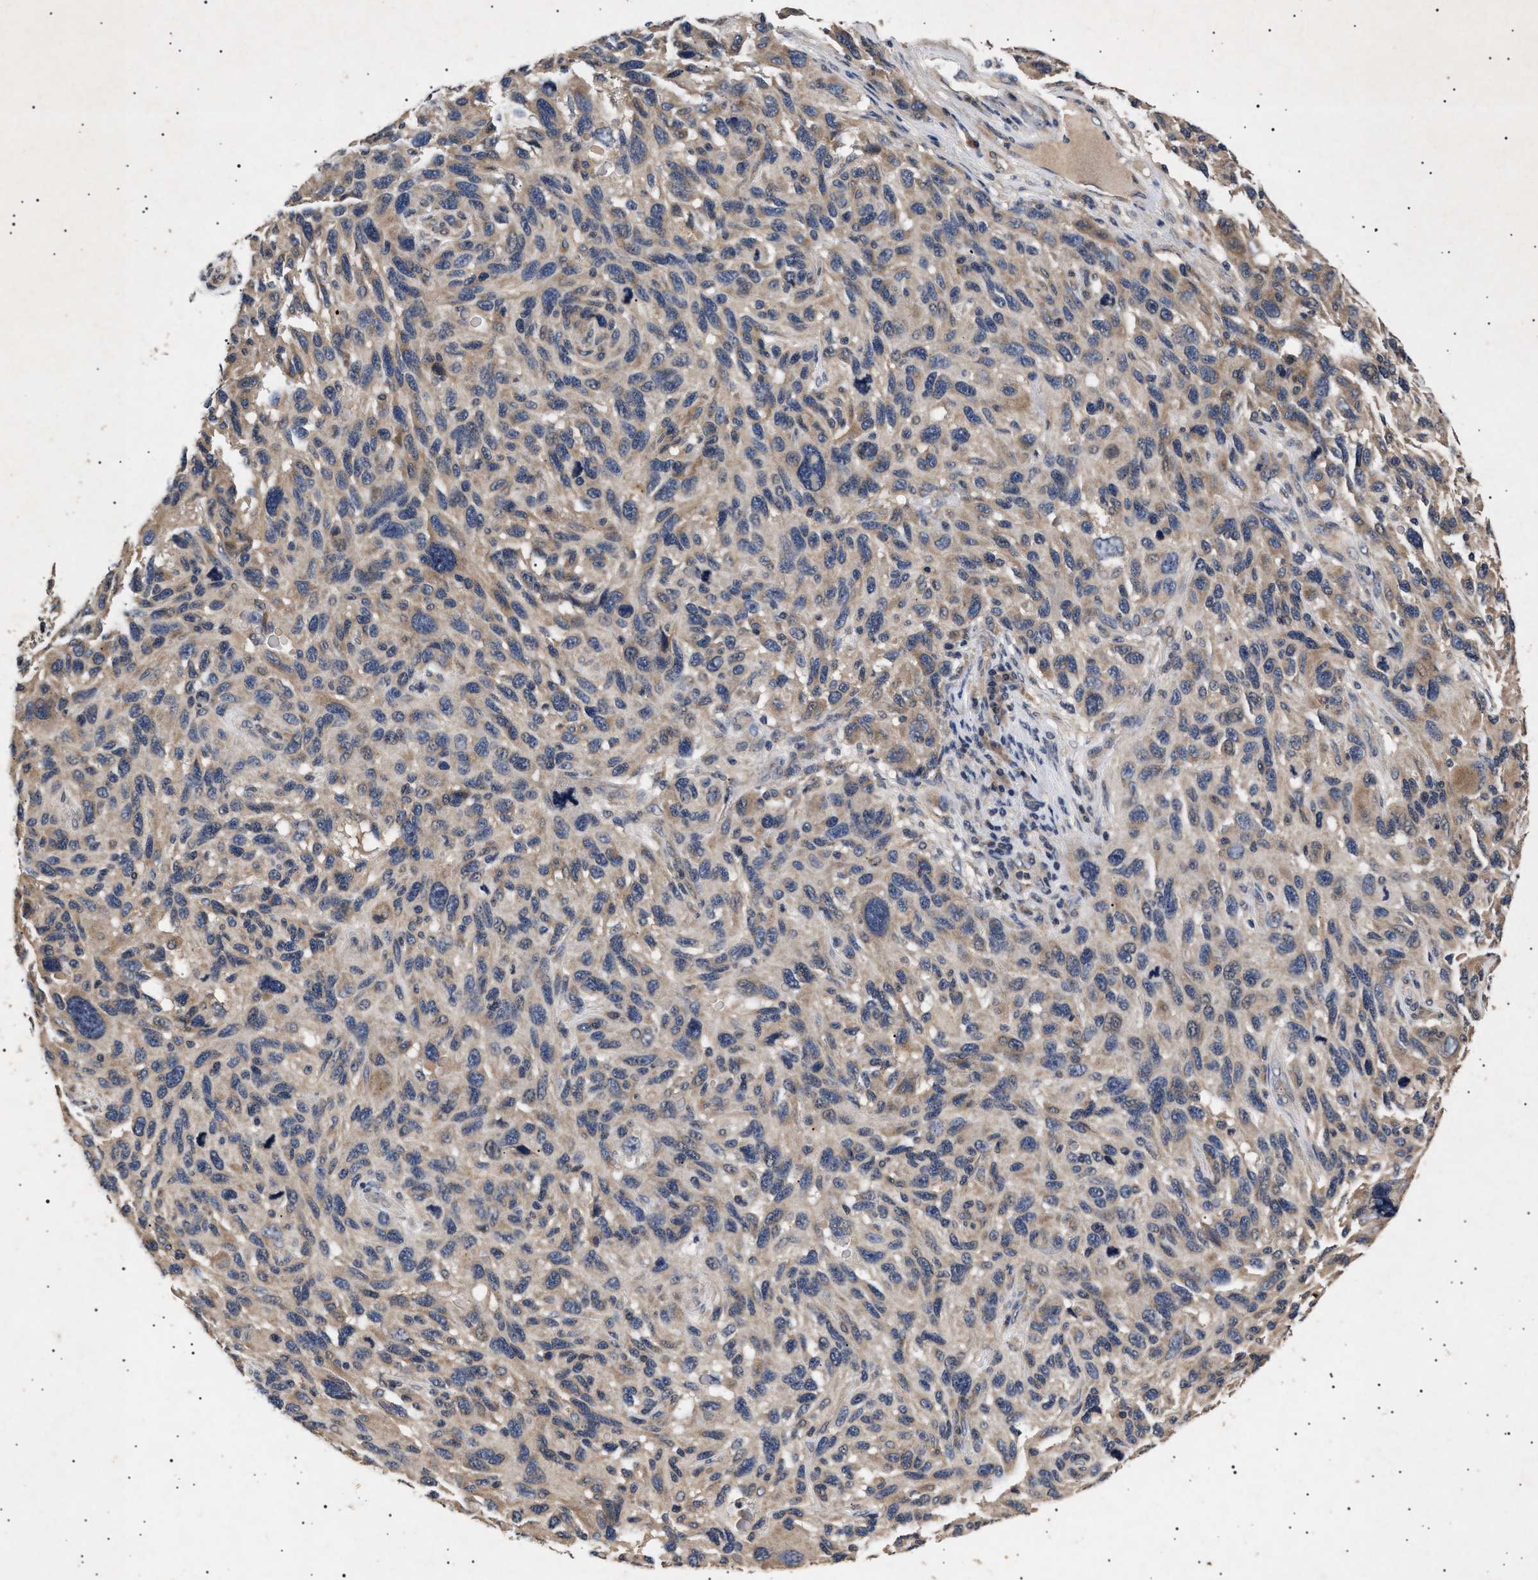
{"staining": {"intensity": "weak", "quantity": "<25%", "location": "cytoplasmic/membranous"}, "tissue": "melanoma", "cell_type": "Tumor cells", "image_type": "cancer", "snomed": [{"axis": "morphology", "description": "Malignant melanoma, NOS"}, {"axis": "topography", "description": "Skin"}], "caption": "Immunohistochemistry of human malignant melanoma exhibits no expression in tumor cells. (DAB immunohistochemistry visualized using brightfield microscopy, high magnification).", "gene": "ITGB5", "patient": {"sex": "male", "age": 53}}